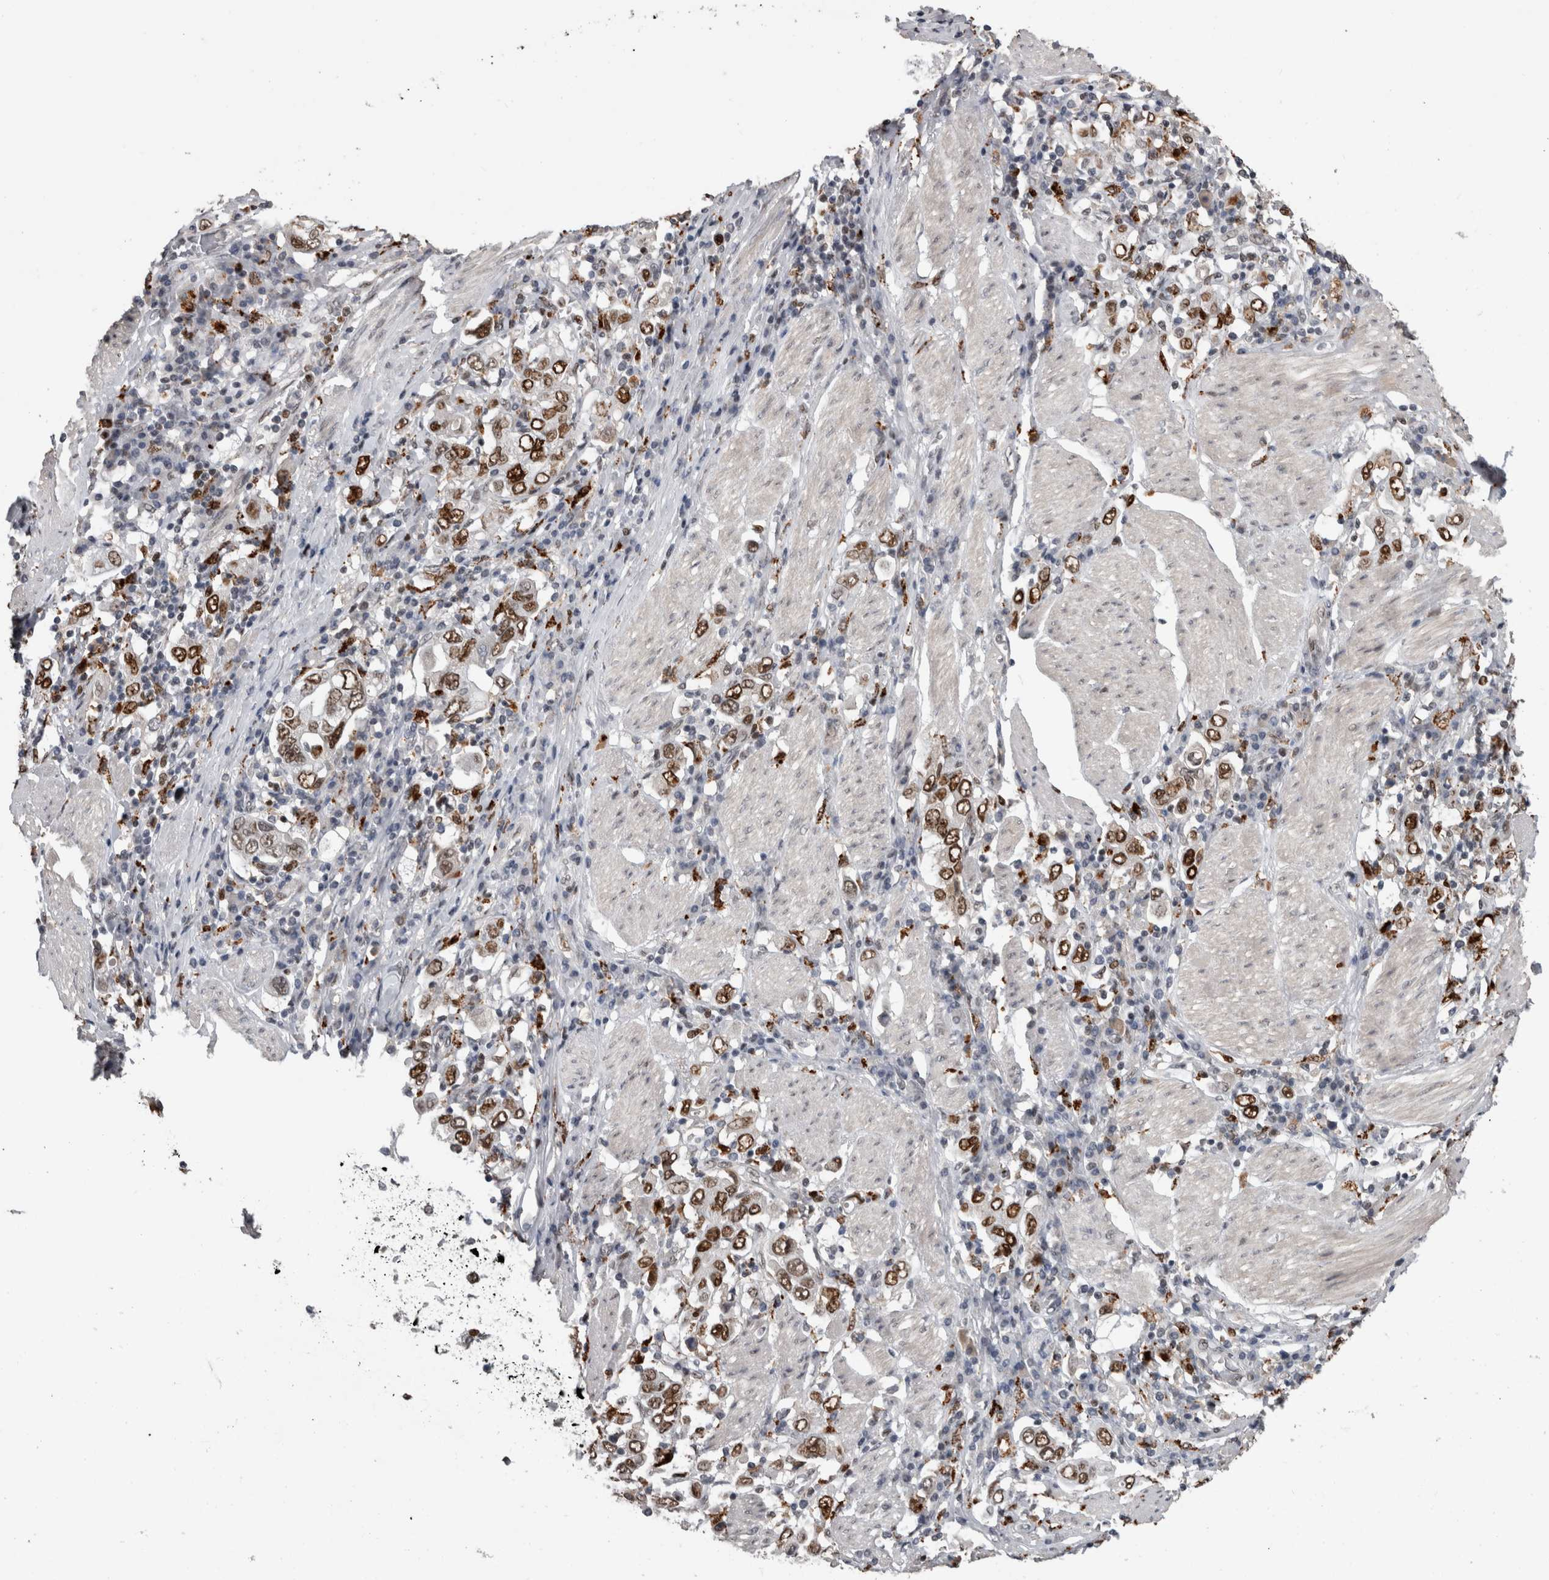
{"staining": {"intensity": "strong", "quantity": ">75%", "location": "nuclear"}, "tissue": "stomach cancer", "cell_type": "Tumor cells", "image_type": "cancer", "snomed": [{"axis": "morphology", "description": "Adenocarcinoma, NOS"}, {"axis": "topography", "description": "Stomach, upper"}], "caption": "Immunohistochemical staining of human stomach cancer (adenocarcinoma) demonstrates high levels of strong nuclear protein expression in approximately >75% of tumor cells.", "gene": "POLD2", "patient": {"sex": "male", "age": 62}}